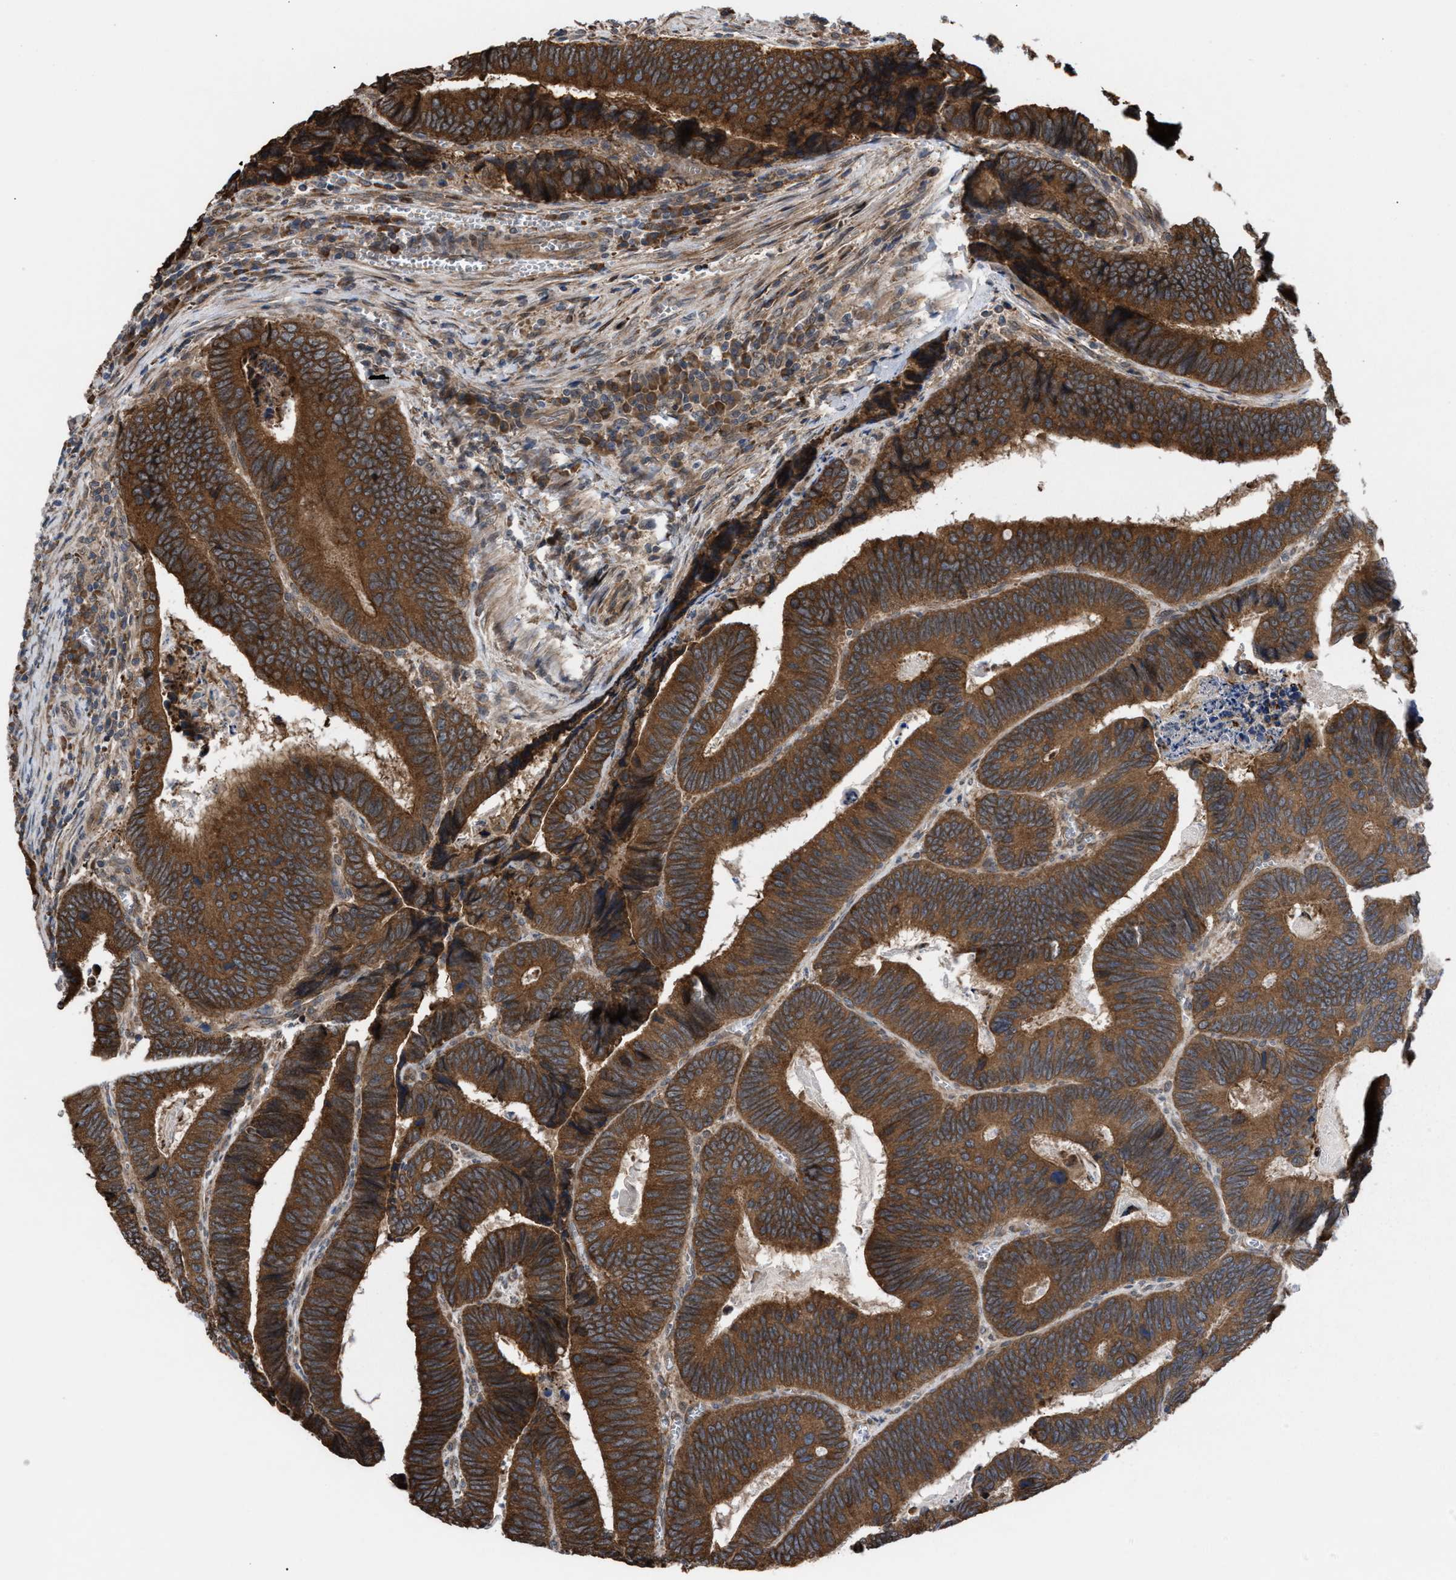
{"staining": {"intensity": "strong", "quantity": ">75%", "location": "cytoplasmic/membranous"}, "tissue": "colorectal cancer", "cell_type": "Tumor cells", "image_type": "cancer", "snomed": [{"axis": "morphology", "description": "Inflammation, NOS"}, {"axis": "morphology", "description": "Adenocarcinoma, NOS"}, {"axis": "topography", "description": "Colon"}], "caption": "Human colorectal cancer stained for a protein (brown) demonstrates strong cytoplasmic/membranous positive positivity in about >75% of tumor cells.", "gene": "TP53BP2", "patient": {"sex": "male", "age": 72}}